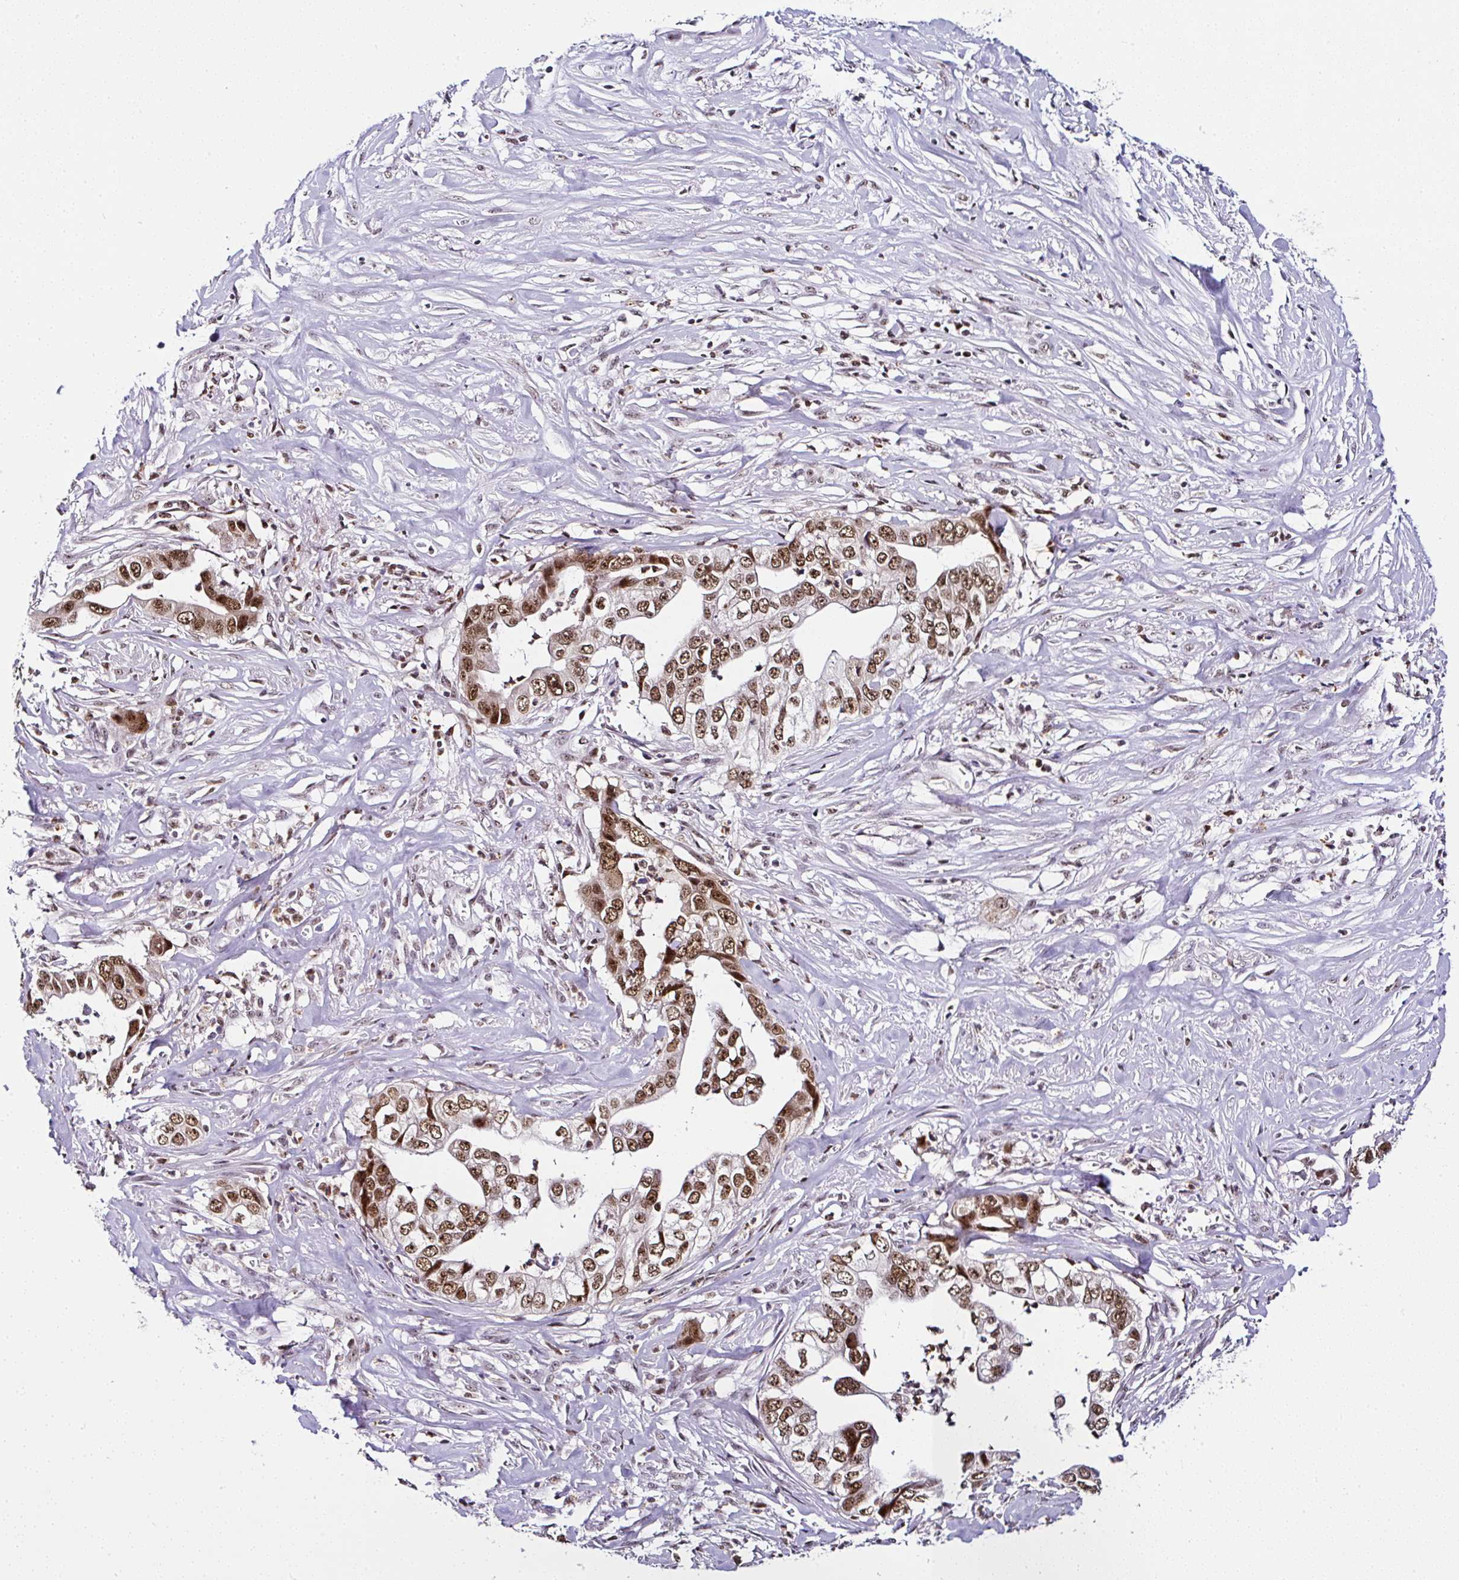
{"staining": {"intensity": "strong", "quantity": ">75%", "location": "nuclear"}, "tissue": "liver cancer", "cell_type": "Tumor cells", "image_type": "cancer", "snomed": [{"axis": "morphology", "description": "Cholangiocarcinoma"}, {"axis": "topography", "description": "Liver"}], "caption": "Immunohistochemistry histopathology image of neoplastic tissue: liver cancer (cholangiocarcinoma) stained using immunohistochemistry (IHC) displays high levels of strong protein expression localized specifically in the nuclear of tumor cells, appearing as a nuclear brown color.", "gene": "PTPN2", "patient": {"sex": "female", "age": 79}}